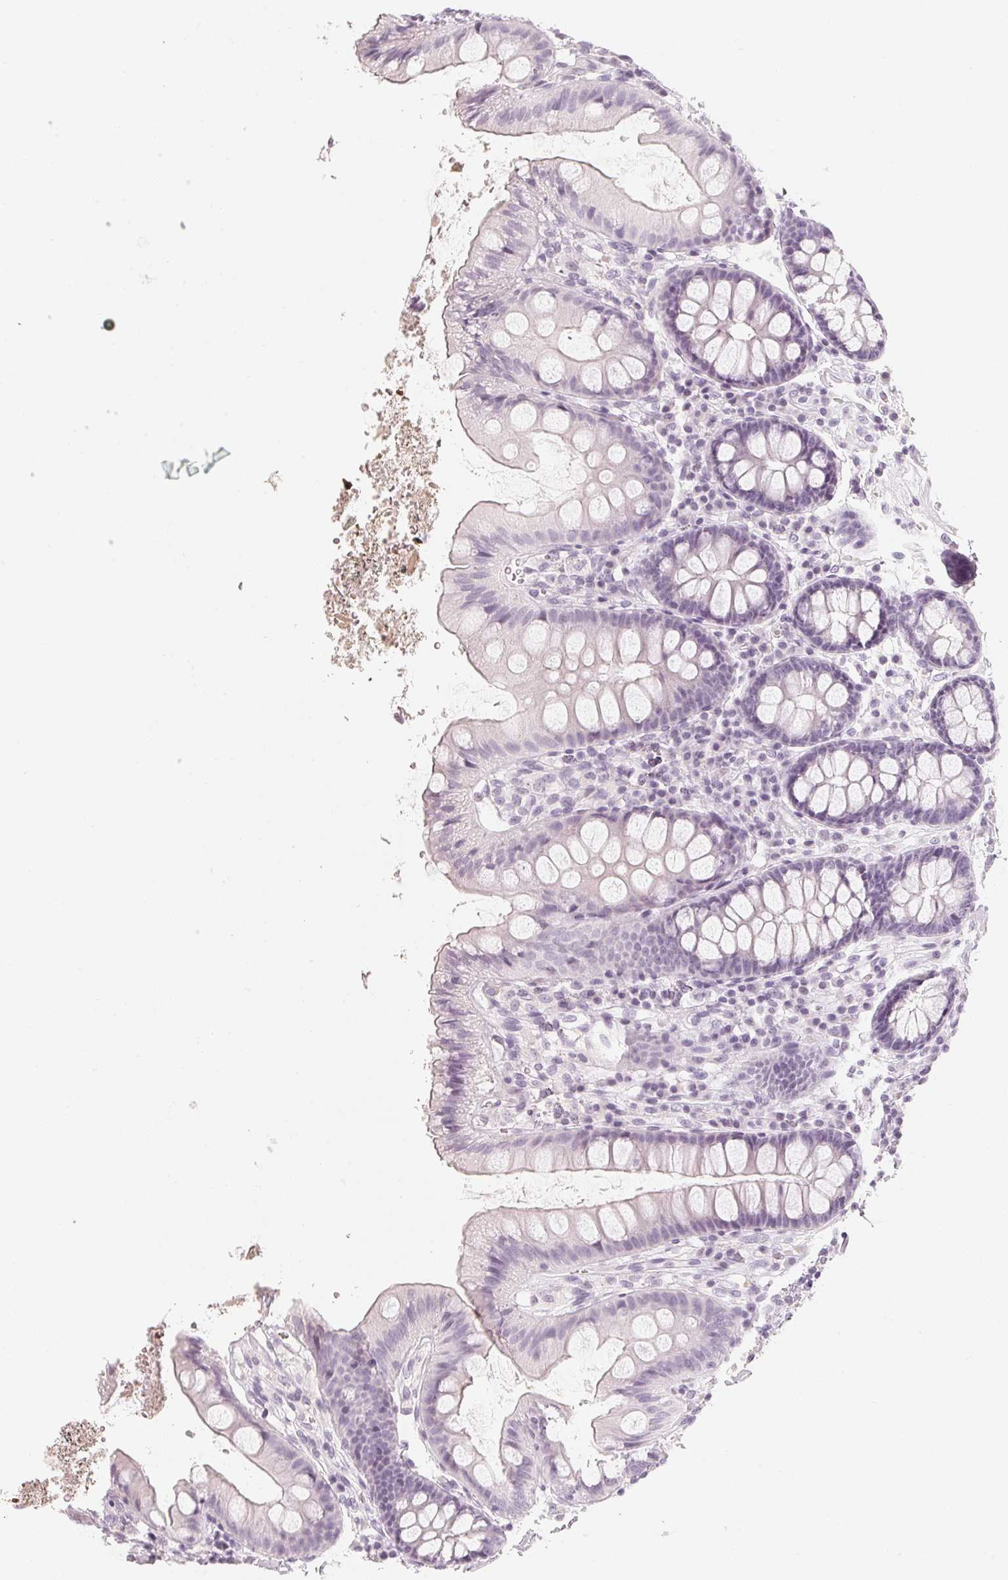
{"staining": {"intensity": "negative", "quantity": "none", "location": "none"}, "tissue": "colon", "cell_type": "Endothelial cells", "image_type": "normal", "snomed": [{"axis": "morphology", "description": "Normal tissue, NOS"}, {"axis": "topography", "description": "Colon"}], "caption": "IHC image of unremarkable colon stained for a protein (brown), which displays no staining in endothelial cells. (DAB immunohistochemistry with hematoxylin counter stain).", "gene": "SLC22A8", "patient": {"sex": "male", "age": 84}}